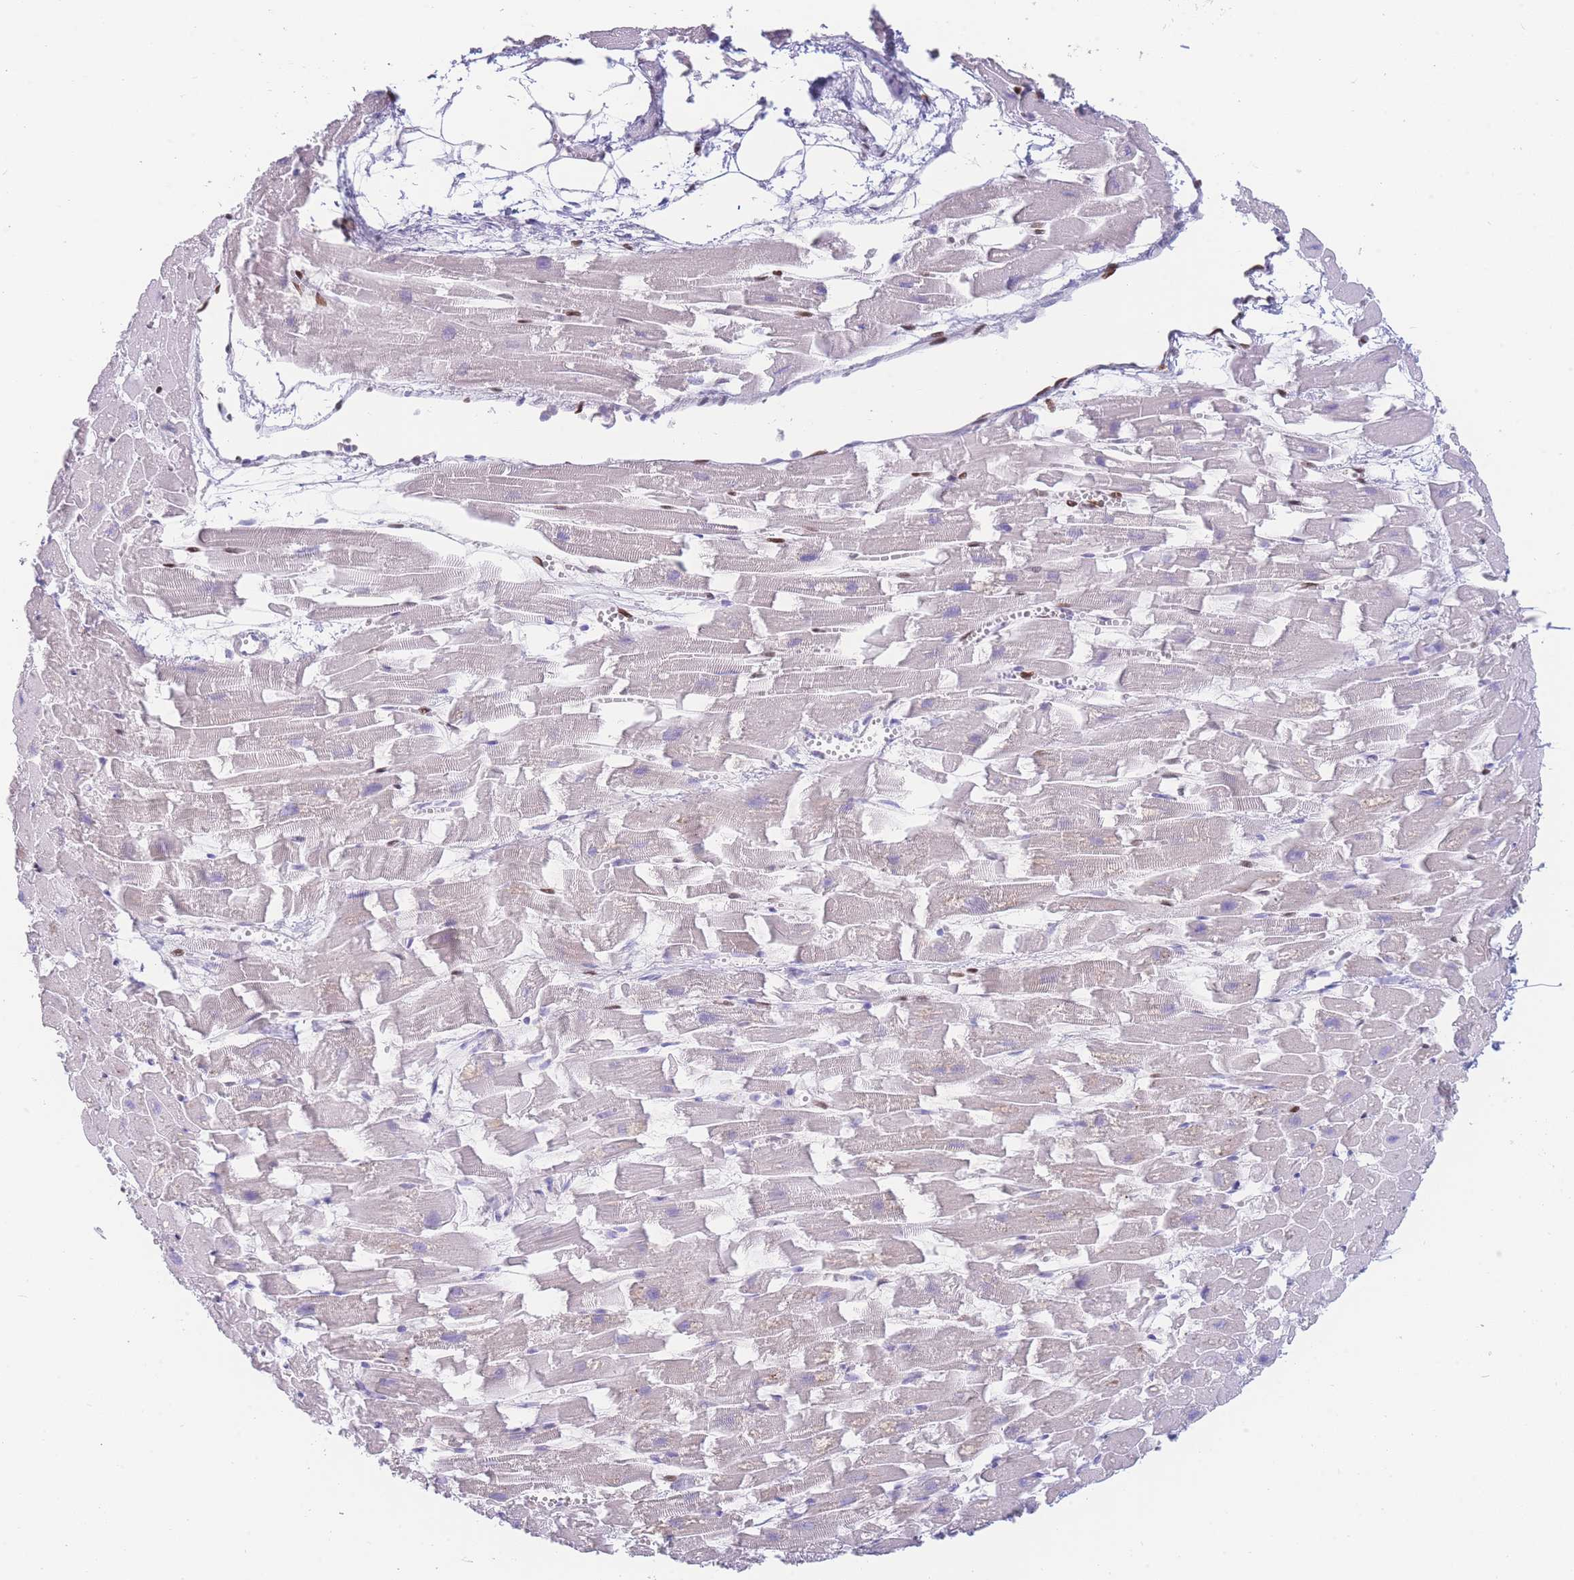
{"staining": {"intensity": "negative", "quantity": "none", "location": "none"}, "tissue": "heart muscle", "cell_type": "Cardiomyocytes", "image_type": "normal", "snomed": [{"axis": "morphology", "description": "Normal tissue, NOS"}, {"axis": "topography", "description": "Heart"}], "caption": "This histopathology image is of benign heart muscle stained with IHC to label a protein in brown with the nuclei are counter-stained blue. There is no expression in cardiomyocytes. (DAB (3,3'-diaminobenzidine) immunohistochemistry with hematoxylin counter stain).", "gene": "PSMB5", "patient": {"sex": "female", "age": 64}}